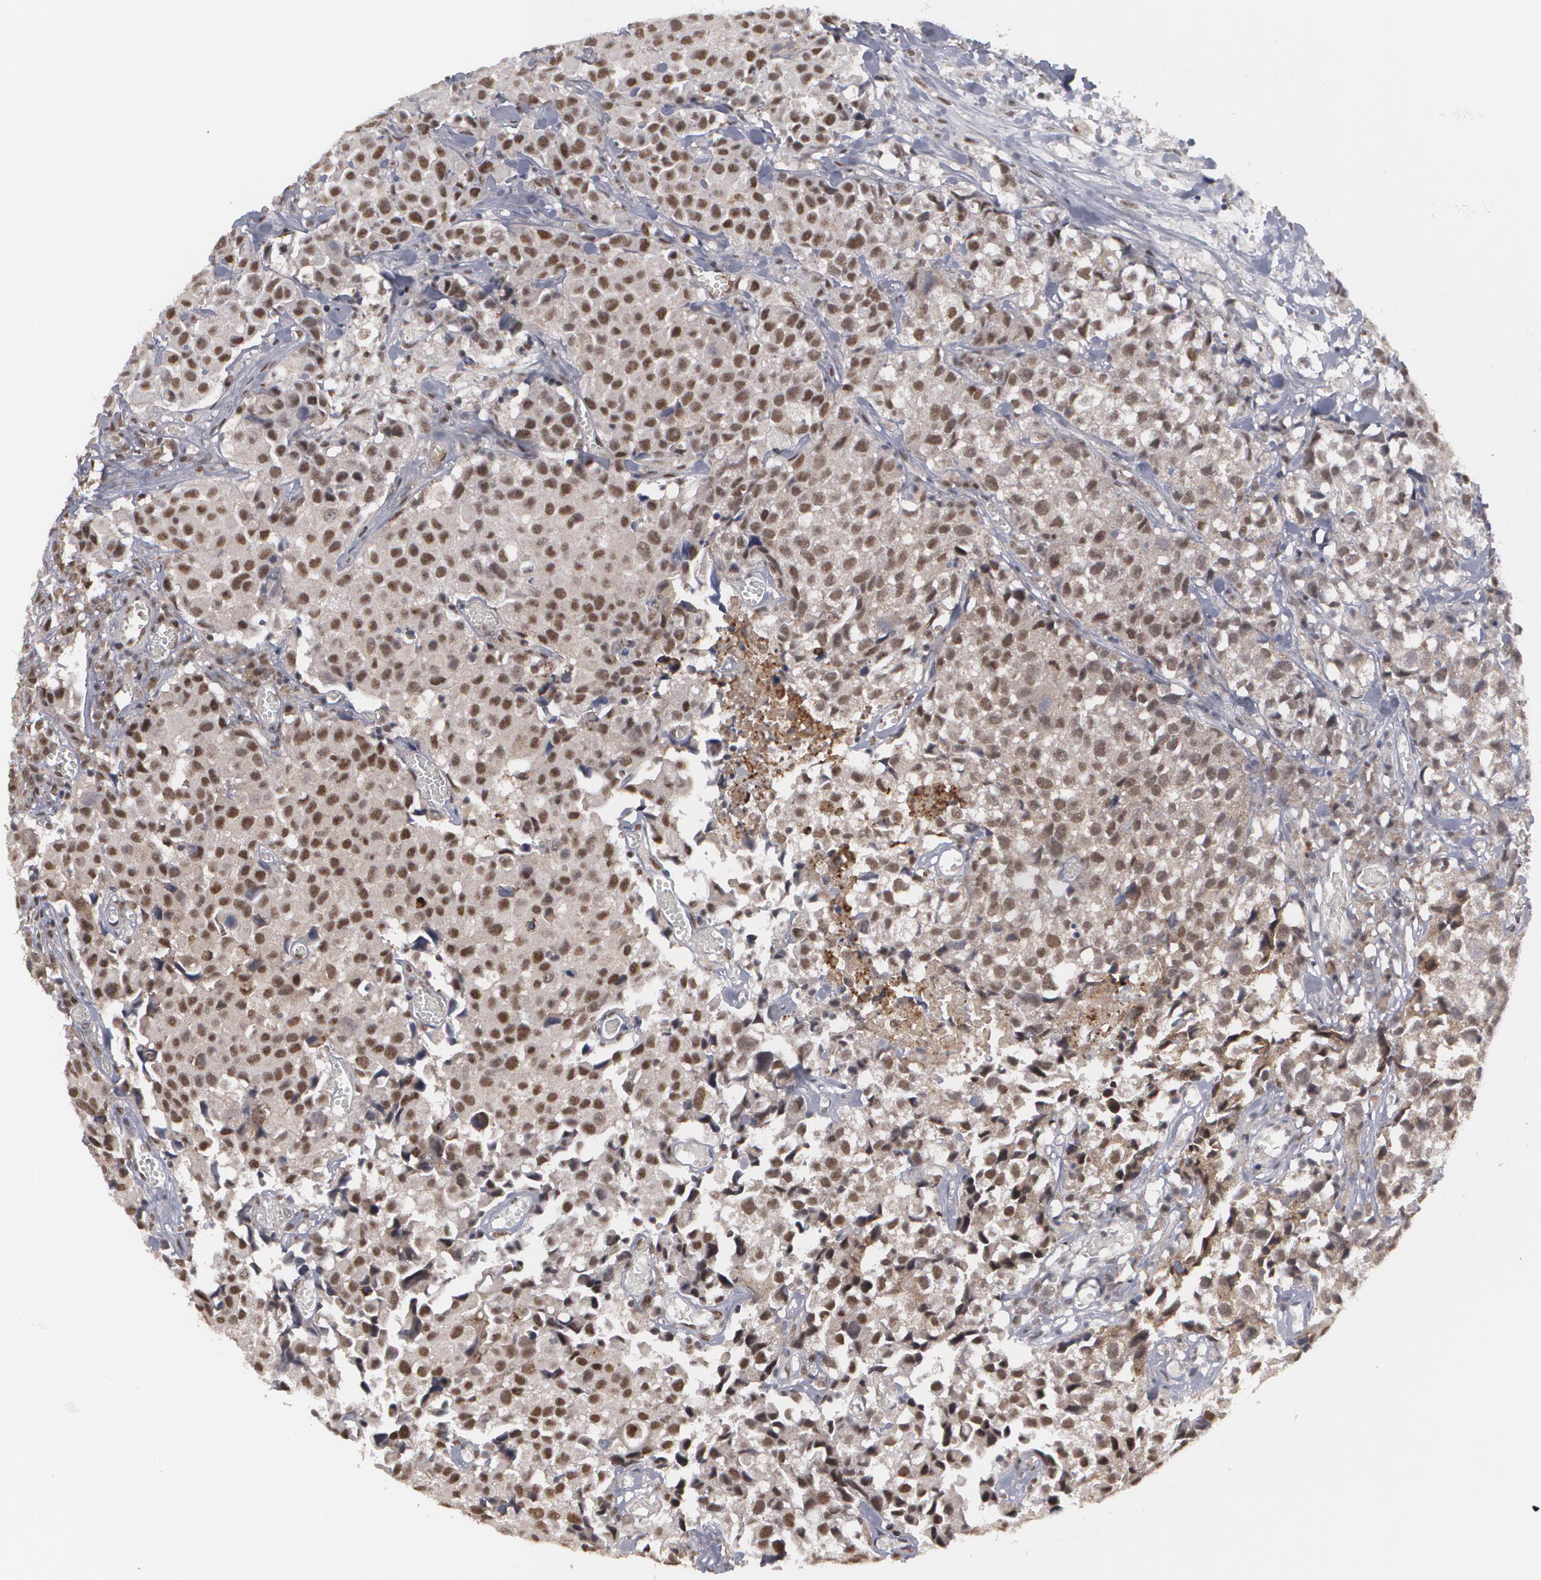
{"staining": {"intensity": "weak", "quantity": ">75%", "location": "nuclear"}, "tissue": "urothelial cancer", "cell_type": "Tumor cells", "image_type": "cancer", "snomed": [{"axis": "morphology", "description": "Urothelial carcinoma, High grade"}, {"axis": "topography", "description": "Urinary bladder"}], "caption": "Protein staining shows weak nuclear expression in approximately >75% of tumor cells in high-grade urothelial carcinoma.", "gene": "INTS6", "patient": {"sex": "female", "age": 75}}